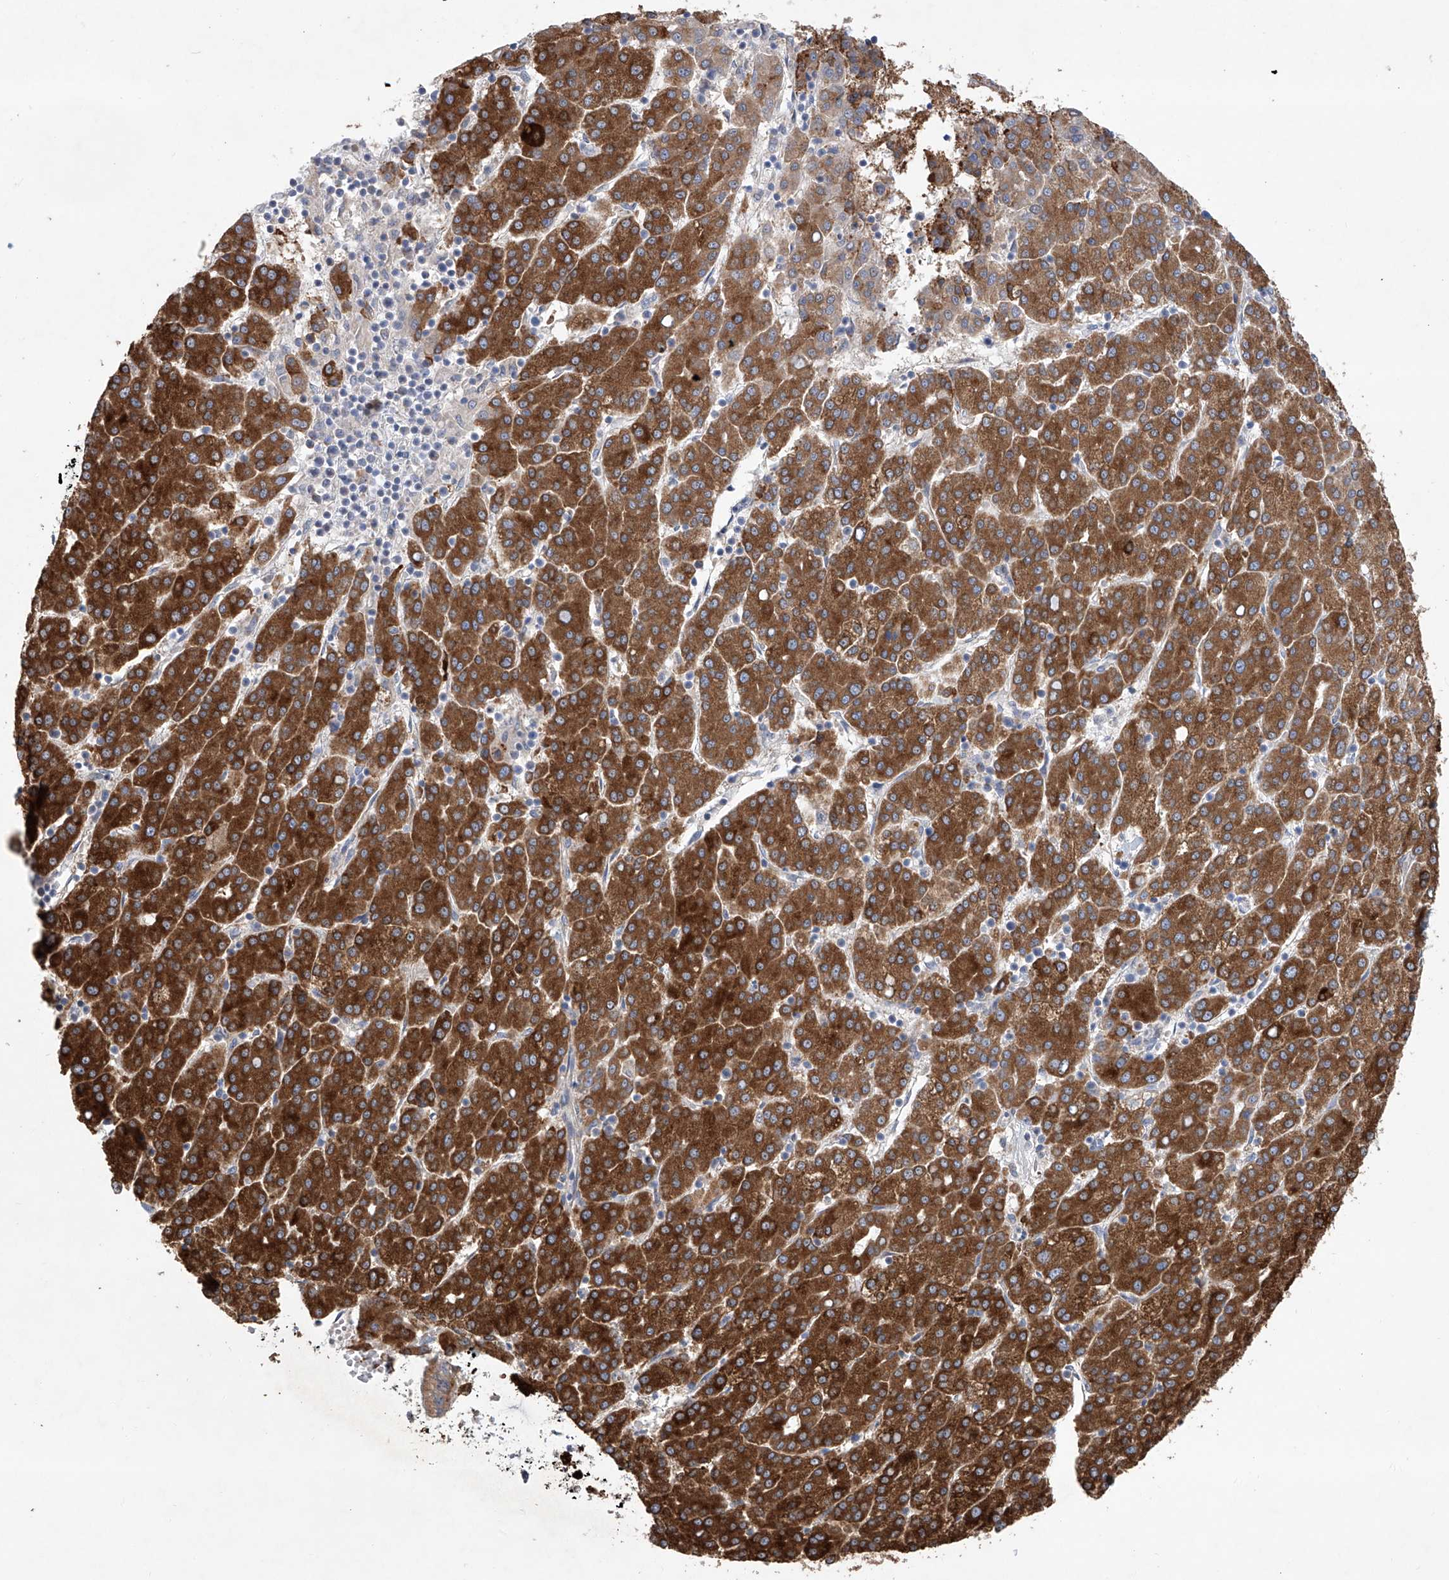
{"staining": {"intensity": "strong", "quantity": ">75%", "location": "cytoplasmic/membranous"}, "tissue": "liver cancer", "cell_type": "Tumor cells", "image_type": "cancer", "snomed": [{"axis": "morphology", "description": "Carcinoma, Hepatocellular, NOS"}, {"axis": "topography", "description": "Liver"}], "caption": "Brown immunohistochemical staining in human liver cancer exhibits strong cytoplasmic/membranous expression in approximately >75% of tumor cells.", "gene": "KLC4", "patient": {"sex": "female", "age": 58}}